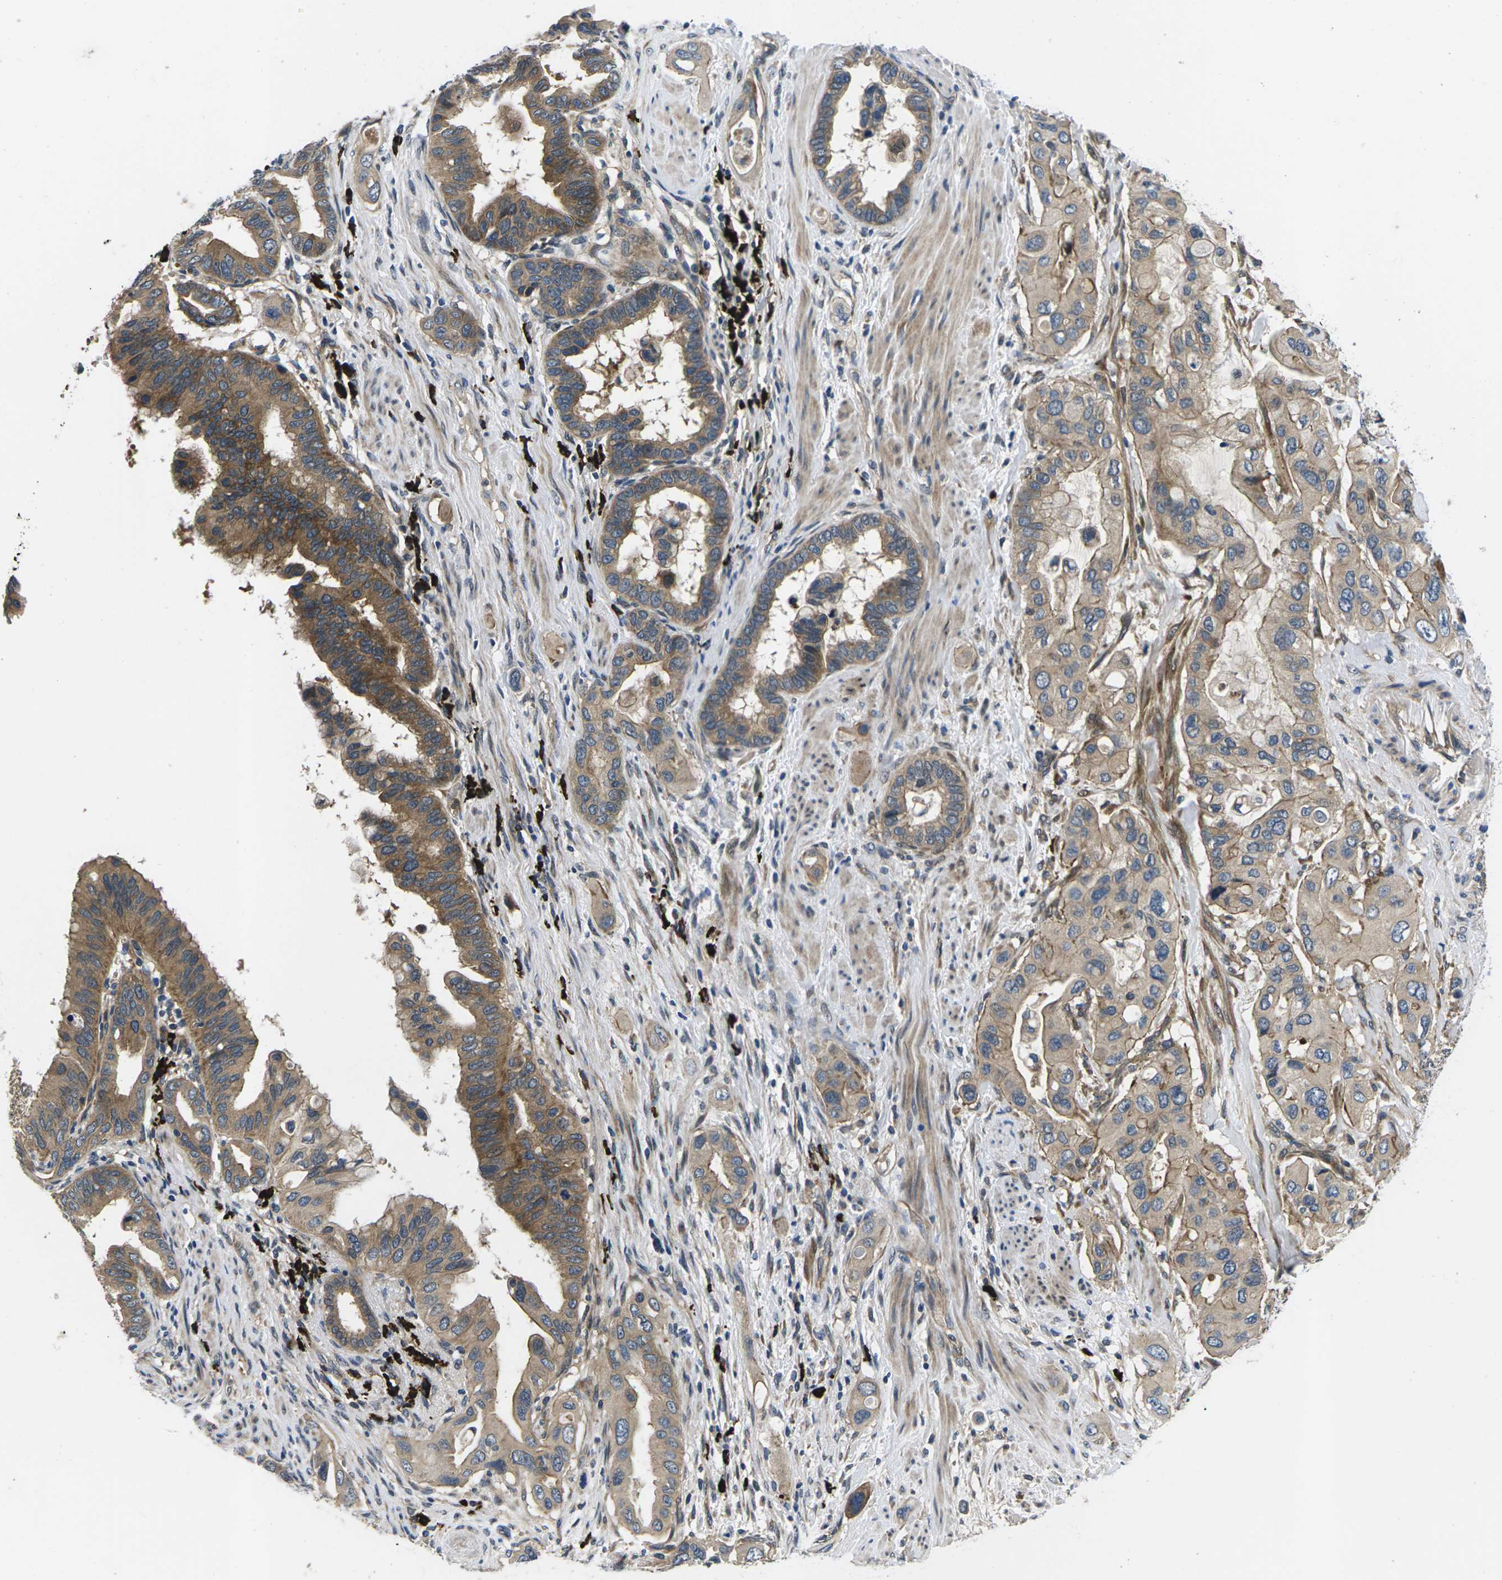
{"staining": {"intensity": "moderate", "quantity": "25%-75%", "location": "cytoplasmic/membranous"}, "tissue": "pancreatic cancer", "cell_type": "Tumor cells", "image_type": "cancer", "snomed": [{"axis": "morphology", "description": "Adenocarcinoma, NOS"}, {"axis": "topography", "description": "Pancreas"}], "caption": "Pancreatic adenocarcinoma stained with a brown dye shows moderate cytoplasmic/membranous positive expression in about 25%-75% of tumor cells.", "gene": "PLCE1", "patient": {"sex": "female", "age": 56}}